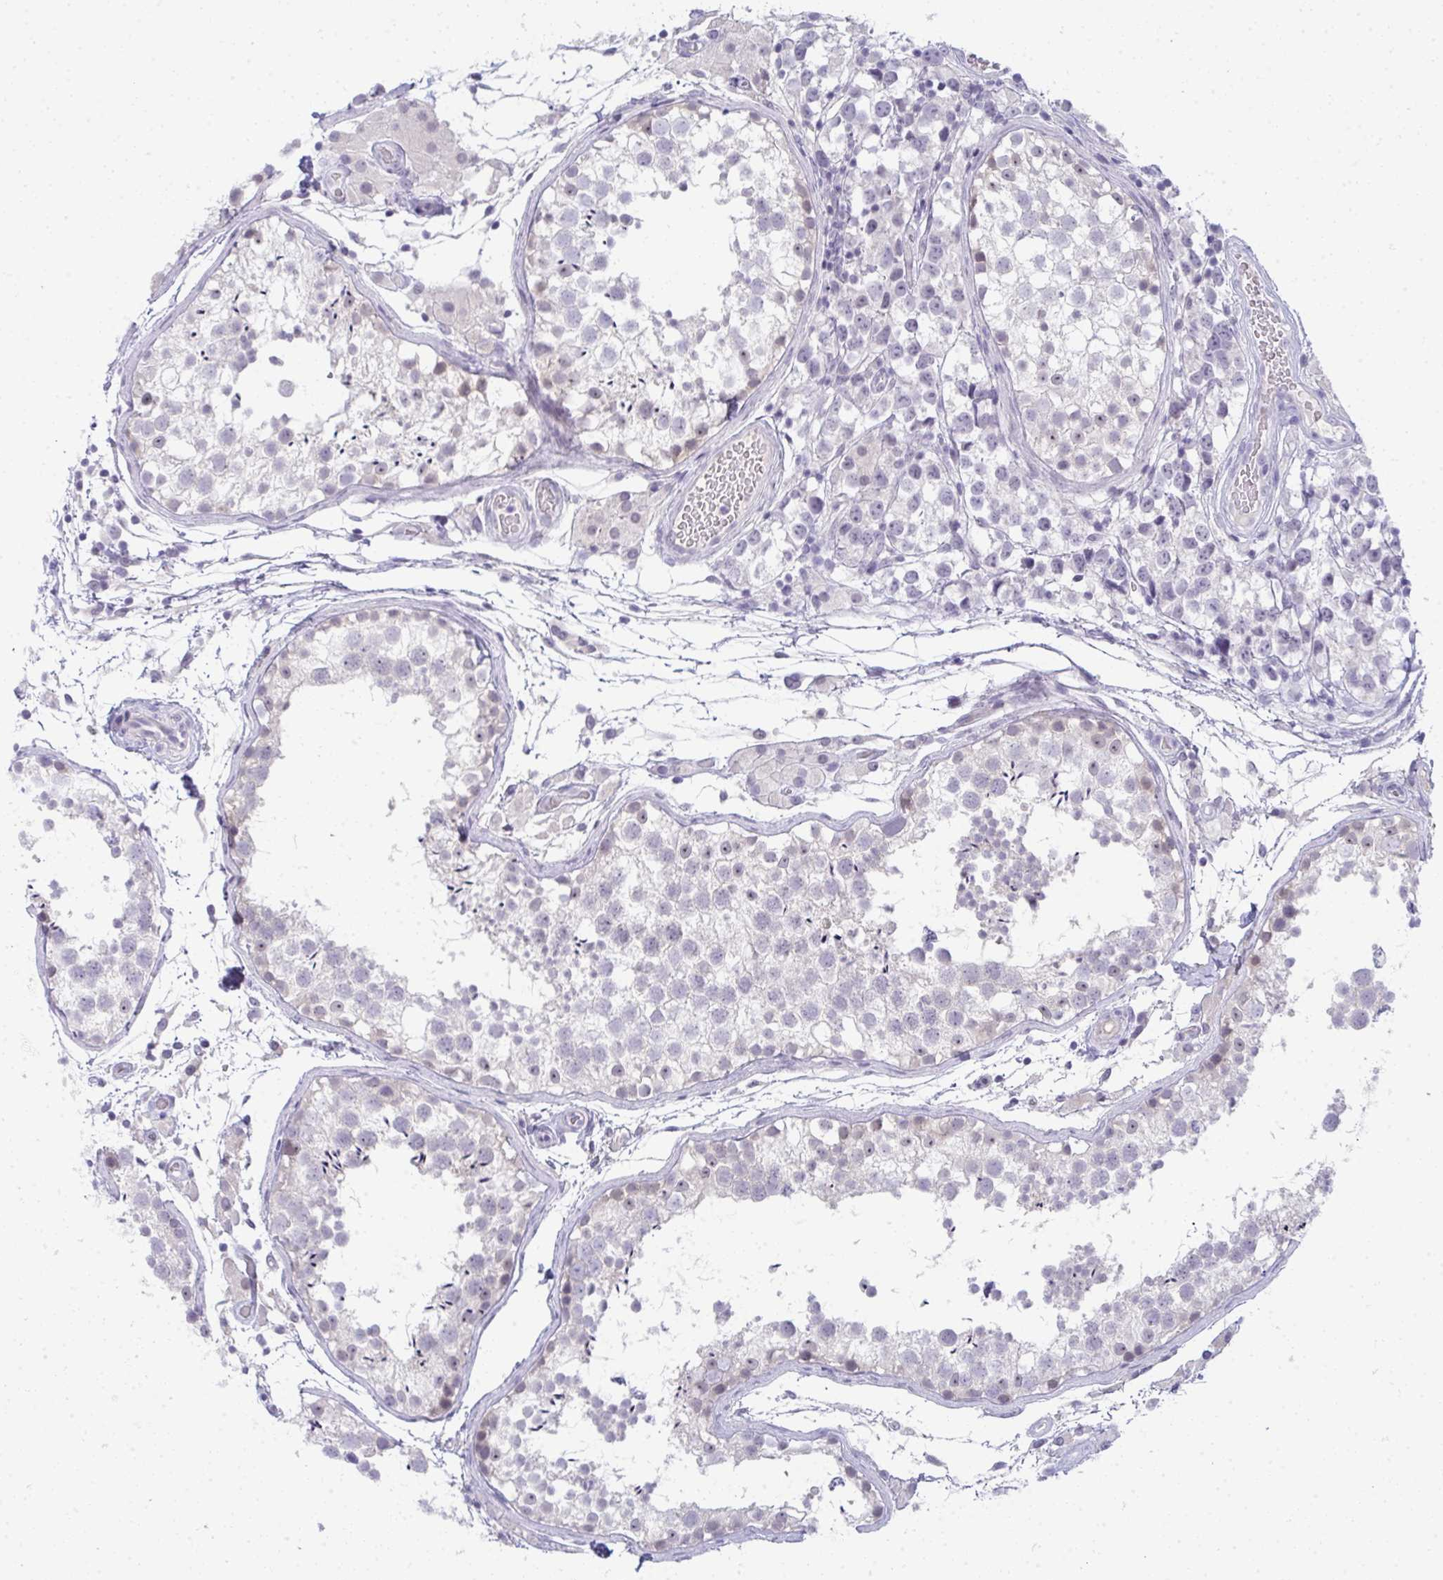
{"staining": {"intensity": "negative", "quantity": "none", "location": "none"}, "tissue": "testis", "cell_type": "Cells in seminiferous ducts", "image_type": "normal", "snomed": [{"axis": "morphology", "description": "Normal tissue, NOS"}, {"axis": "morphology", "description": "Seminoma, NOS"}, {"axis": "topography", "description": "Testis"}], "caption": "This is a image of immunohistochemistry staining of unremarkable testis, which shows no staining in cells in seminiferous ducts. (Stains: DAB immunohistochemistry (IHC) with hematoxylin counter stain, Microscopy: brightfield microscopy at high magnification).", "gene": "TMEM82", "patient": {"sex": "male", "age": 29}}